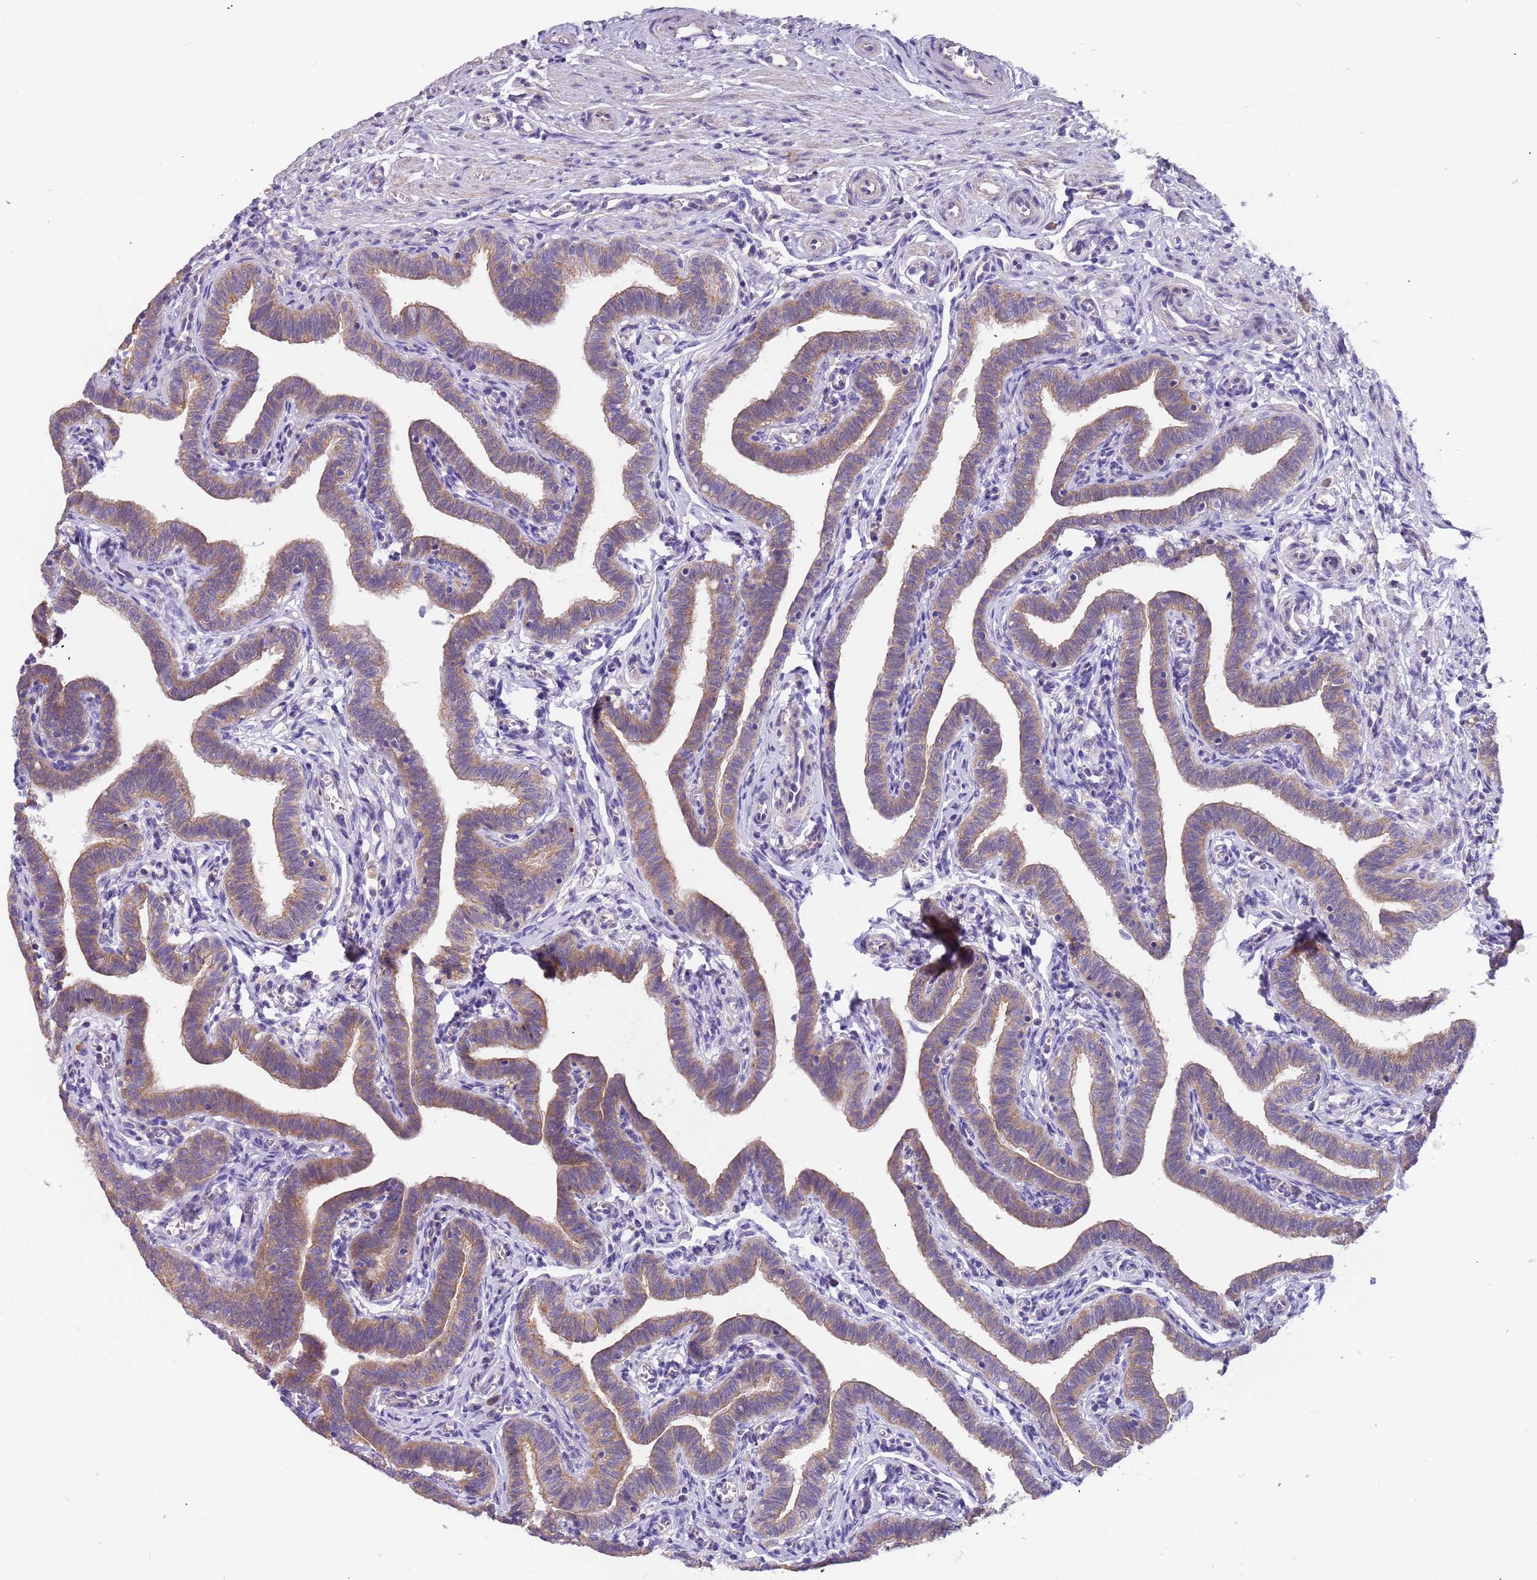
{"staining": {"intensity": "moderate", "quantity": ">75%", "location": "cytoplasmic/membranous"}, "tissue": "fallopian tube", "cell_type": "Glandular cells", "image_type": "normal", "snomed": [{"axis": "morphology", "description": "Normal tissue, NOS"}, {"axis": "topography", "description": "Fallopian tube"}], "caption": "Protein staining shows moderate cytoplasmic/membranous expression in approximately >75% of glandular cells in unremarkable fallopian tube.", "gene": "LAMB4", "patient": {"sex": "female", "age": 36}}